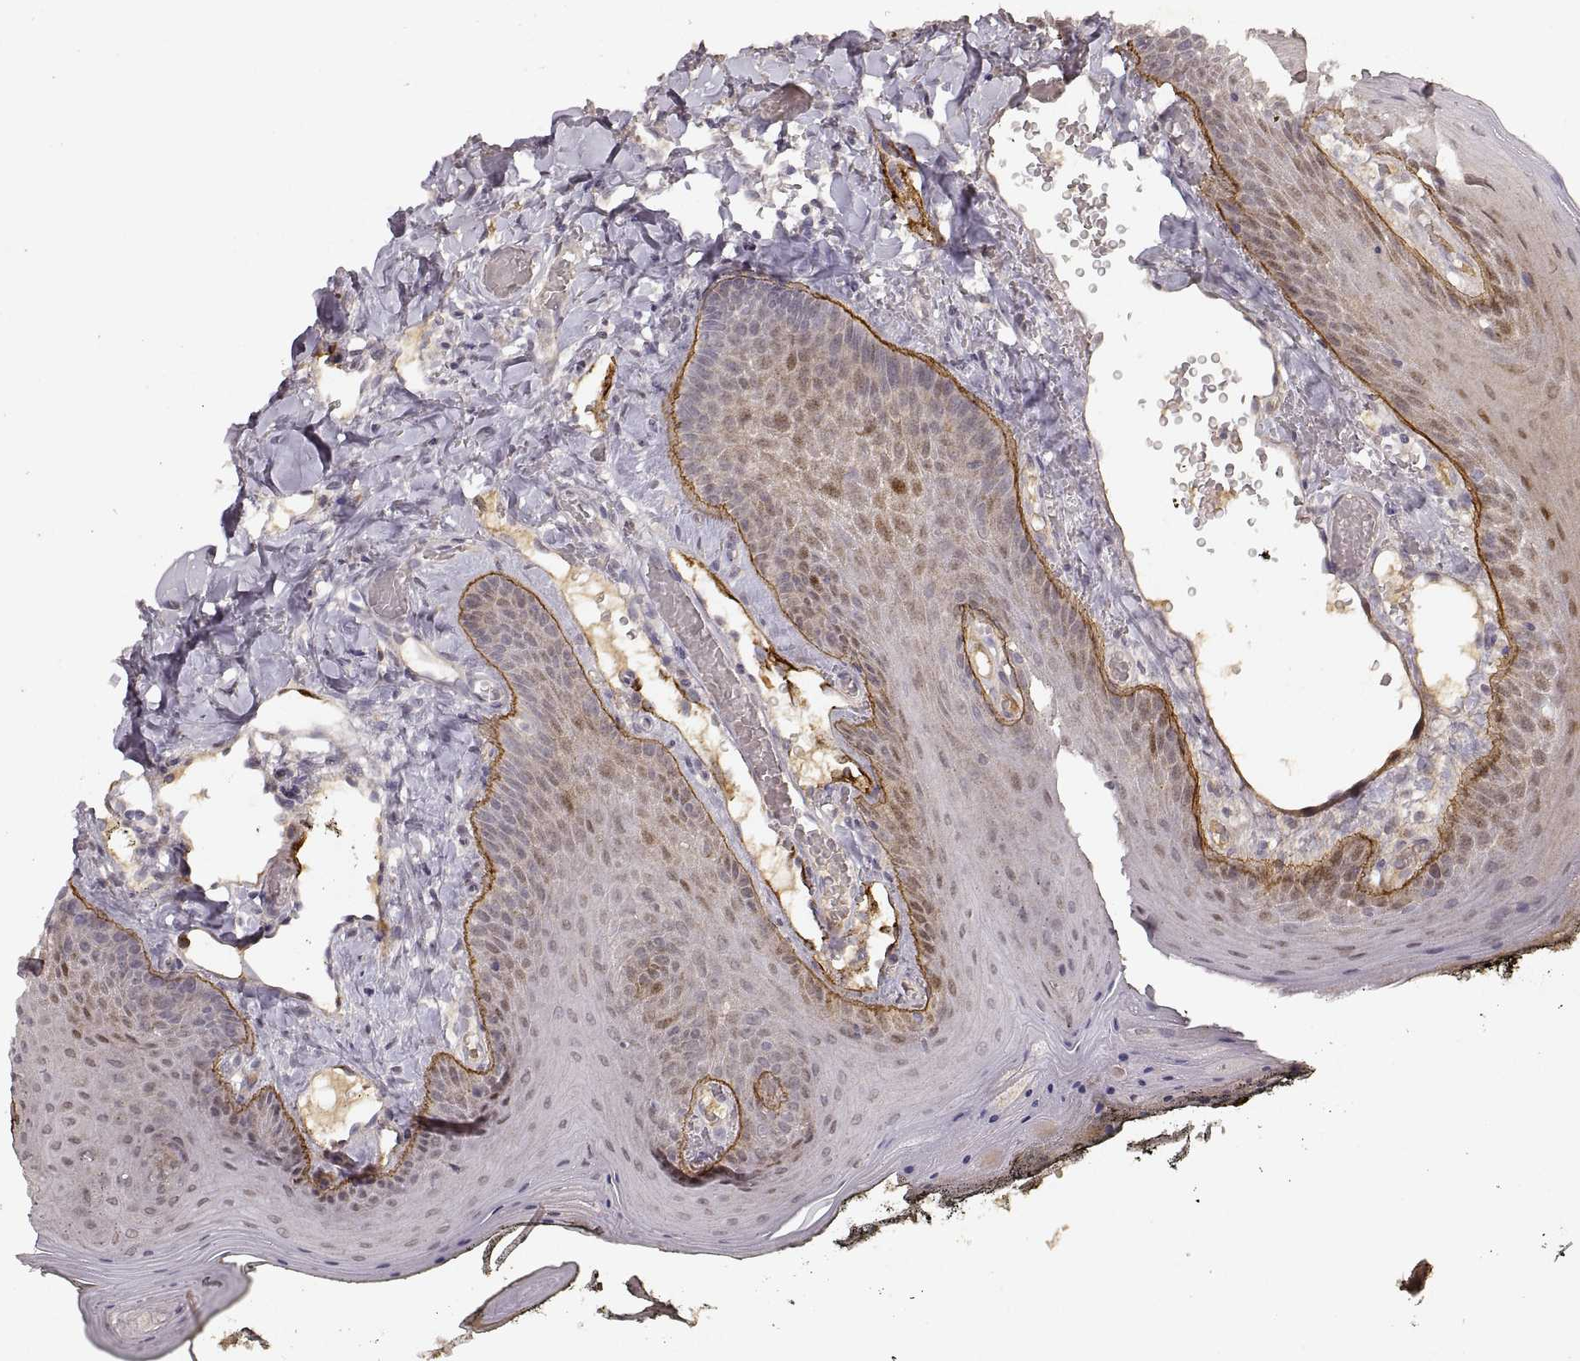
{"staining": {"intensity": "weak", "quantity": "25%-75%", "location": "cytoplasmic/membranous"}, "tissue": "oral mucosa", "cell_type": "Squamous epithelial cells", "image_type": "normal", "snomed": [{"axis": "morphology", "description": "Normal tissue, NOS"}, {"axis": "topography", "description": "Oral tissue"}], "caption": "Squamous epithelial cells reveal weak cytoplasmic/membranous positivity in about 25%-75% of cells in normal oral mucosa. (DAB (3,3'-diaminobenzidine) IHC, brown staining for protein, blue staining for nuclei).", "gene": "LAMC2", "patient": {"sex": "male", "age": 9}}